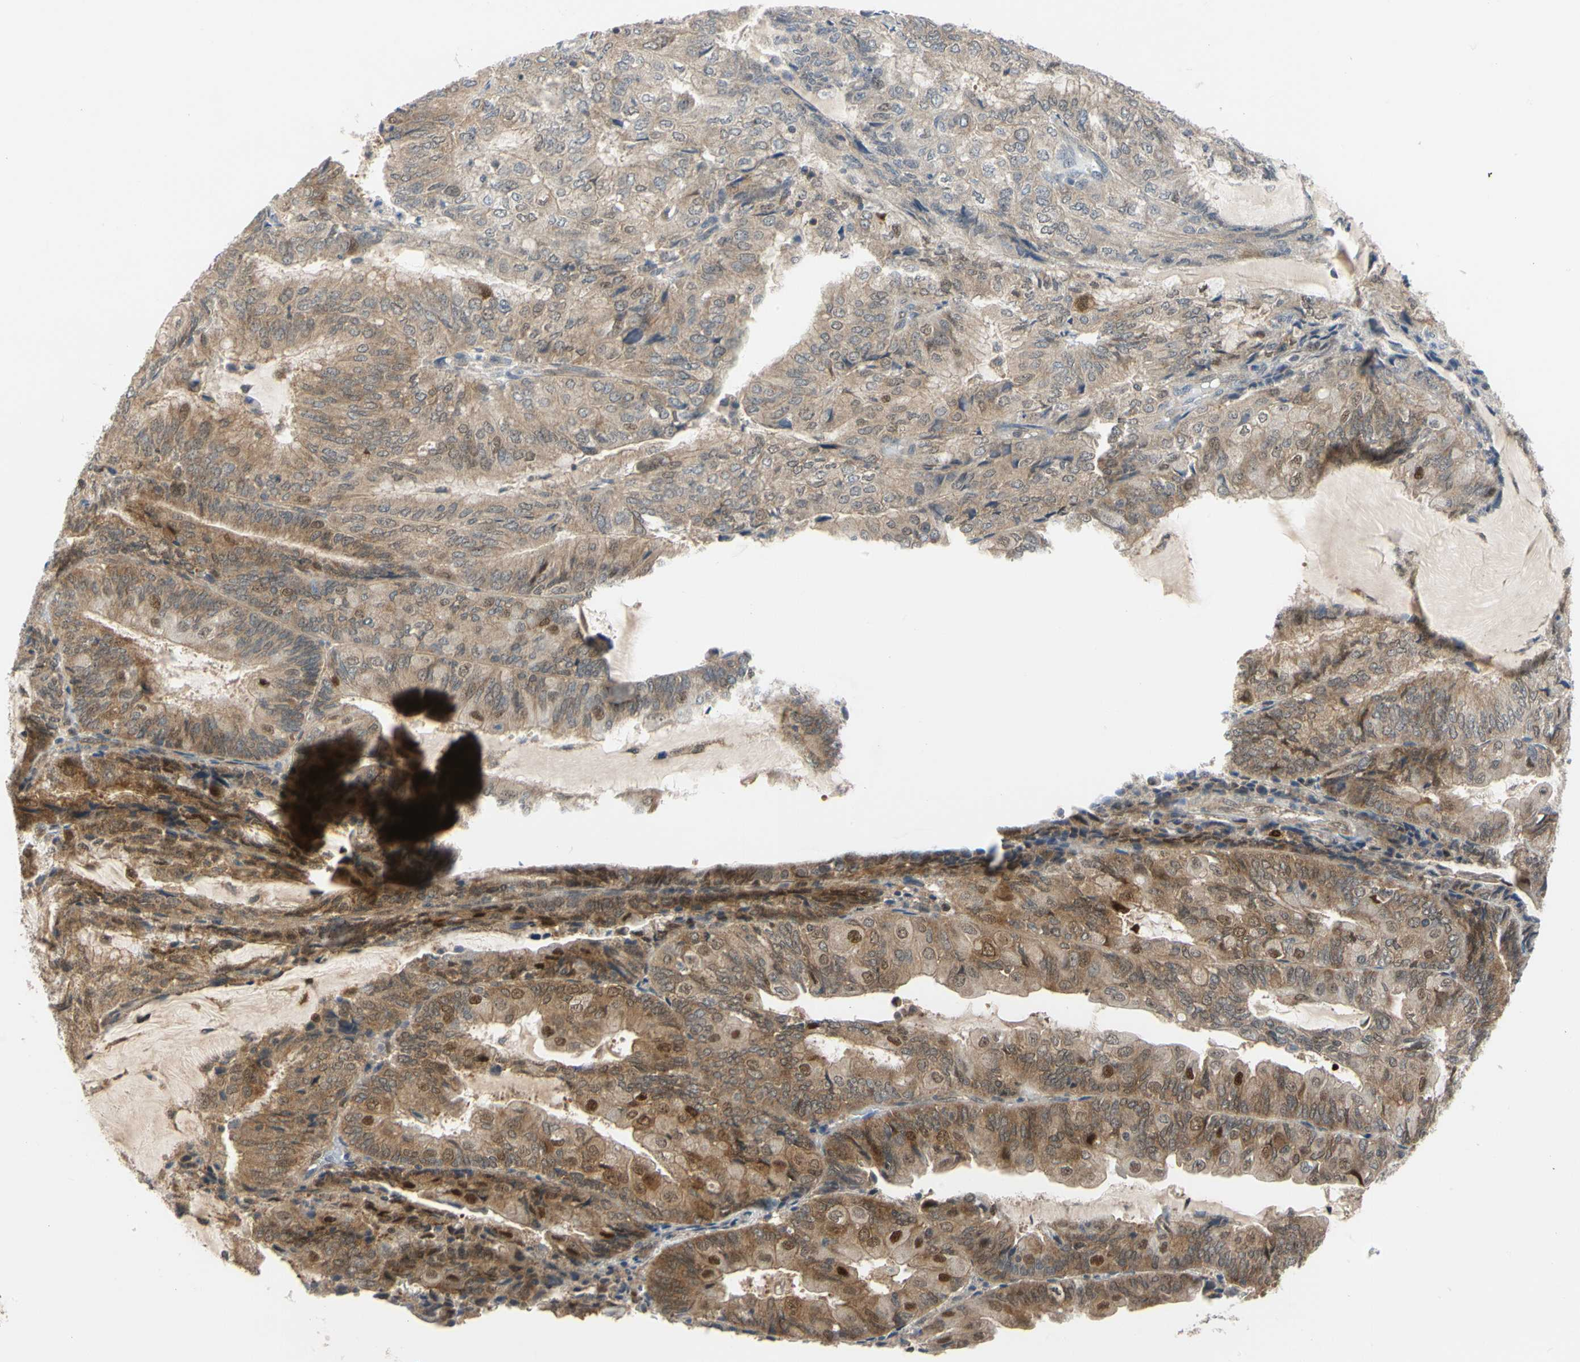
{"staining": {"intensity": "moderate", "quantity": ">75%", "location": "cytoplasmic/membranous,nuclear"}, "tissue": "endometrial cancer", "cell_type": "Tumor cells", "image_type": "cancer", "snomed": [{"axis": "morphology", "description": "Adenocarcinoma, NOS"}, {"axis": "topography", "description": "Endometrium"}], "caption": "Immunohistochemistry (IHC) staining of adenocarcinoma (endometrial), which demonstrates medium levels of moderate cytoplasmic/membranous and nuclear expression in about >75% of tumor cells indicating moderate cytoplasmic/membranous and nuclear protein expression. The staining was performed using DAB (3,3'-diaminobenzidine) (brown) for protein detection and nuclei were counterstained in hematoxylin (blue).", "gene": "CDK5", "patient": {"sex": "female", "age": 81}}